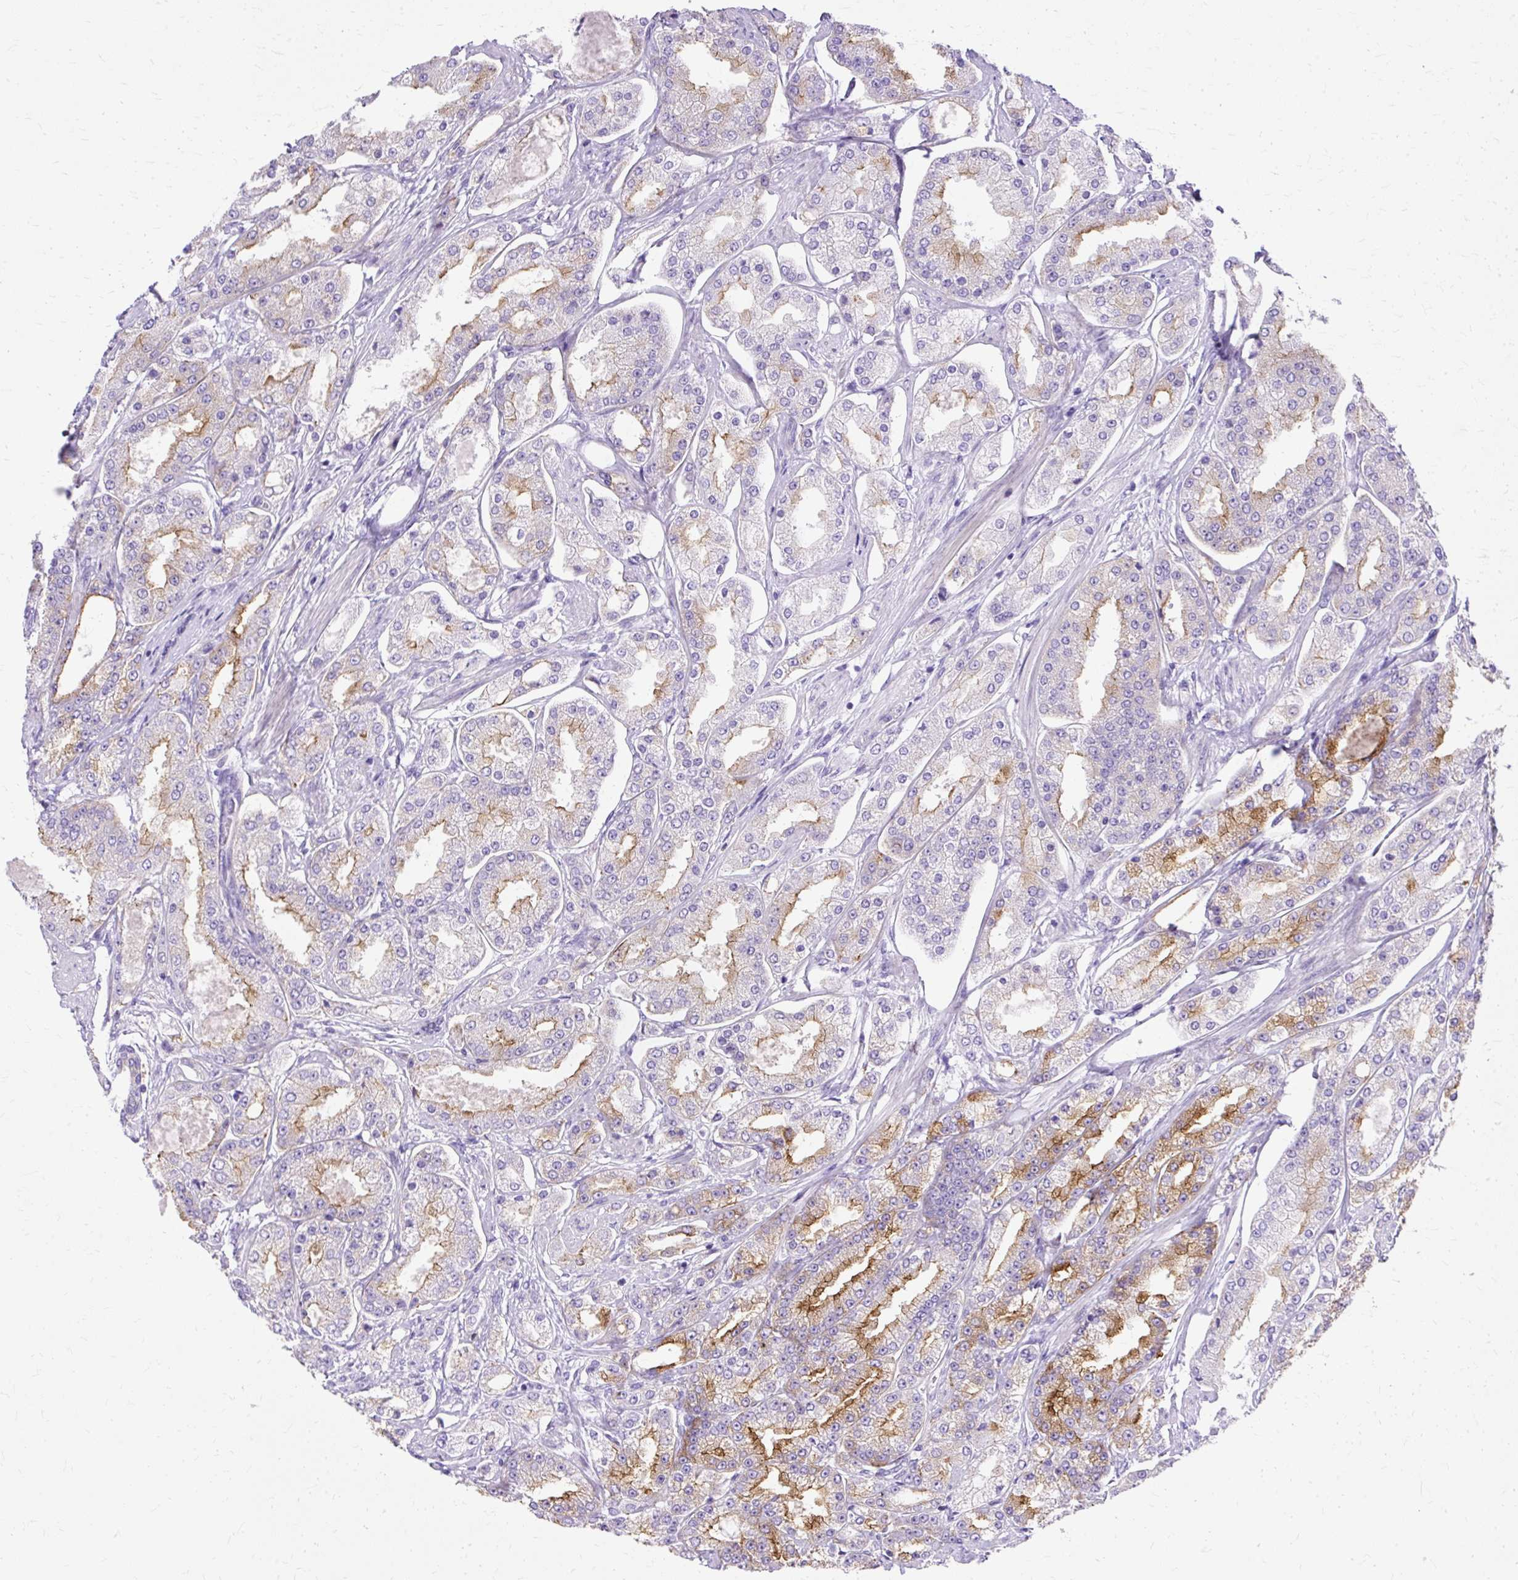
{"staining": {"intensity": "moderate", "quantity": "25%-75%", "location": "cytoplasmic/membranous"}, "tissue": "prostate cancer", "cell_type": "Tumor cells", "image_type": "cancer", "snomed": [{"axis": "morphology", "description": "Adenocarcinoma, High grade"}, {"axis": "topography", "description": "Prostate"}], "caption": "Prostate high-grade adenocarcinoma tissue exhibits moderate cytoplasmic/membranous positivity in about 25%-75% of tumor cells", "gene": "MYO6", "patient": {"sex": "male", "age": 69}}